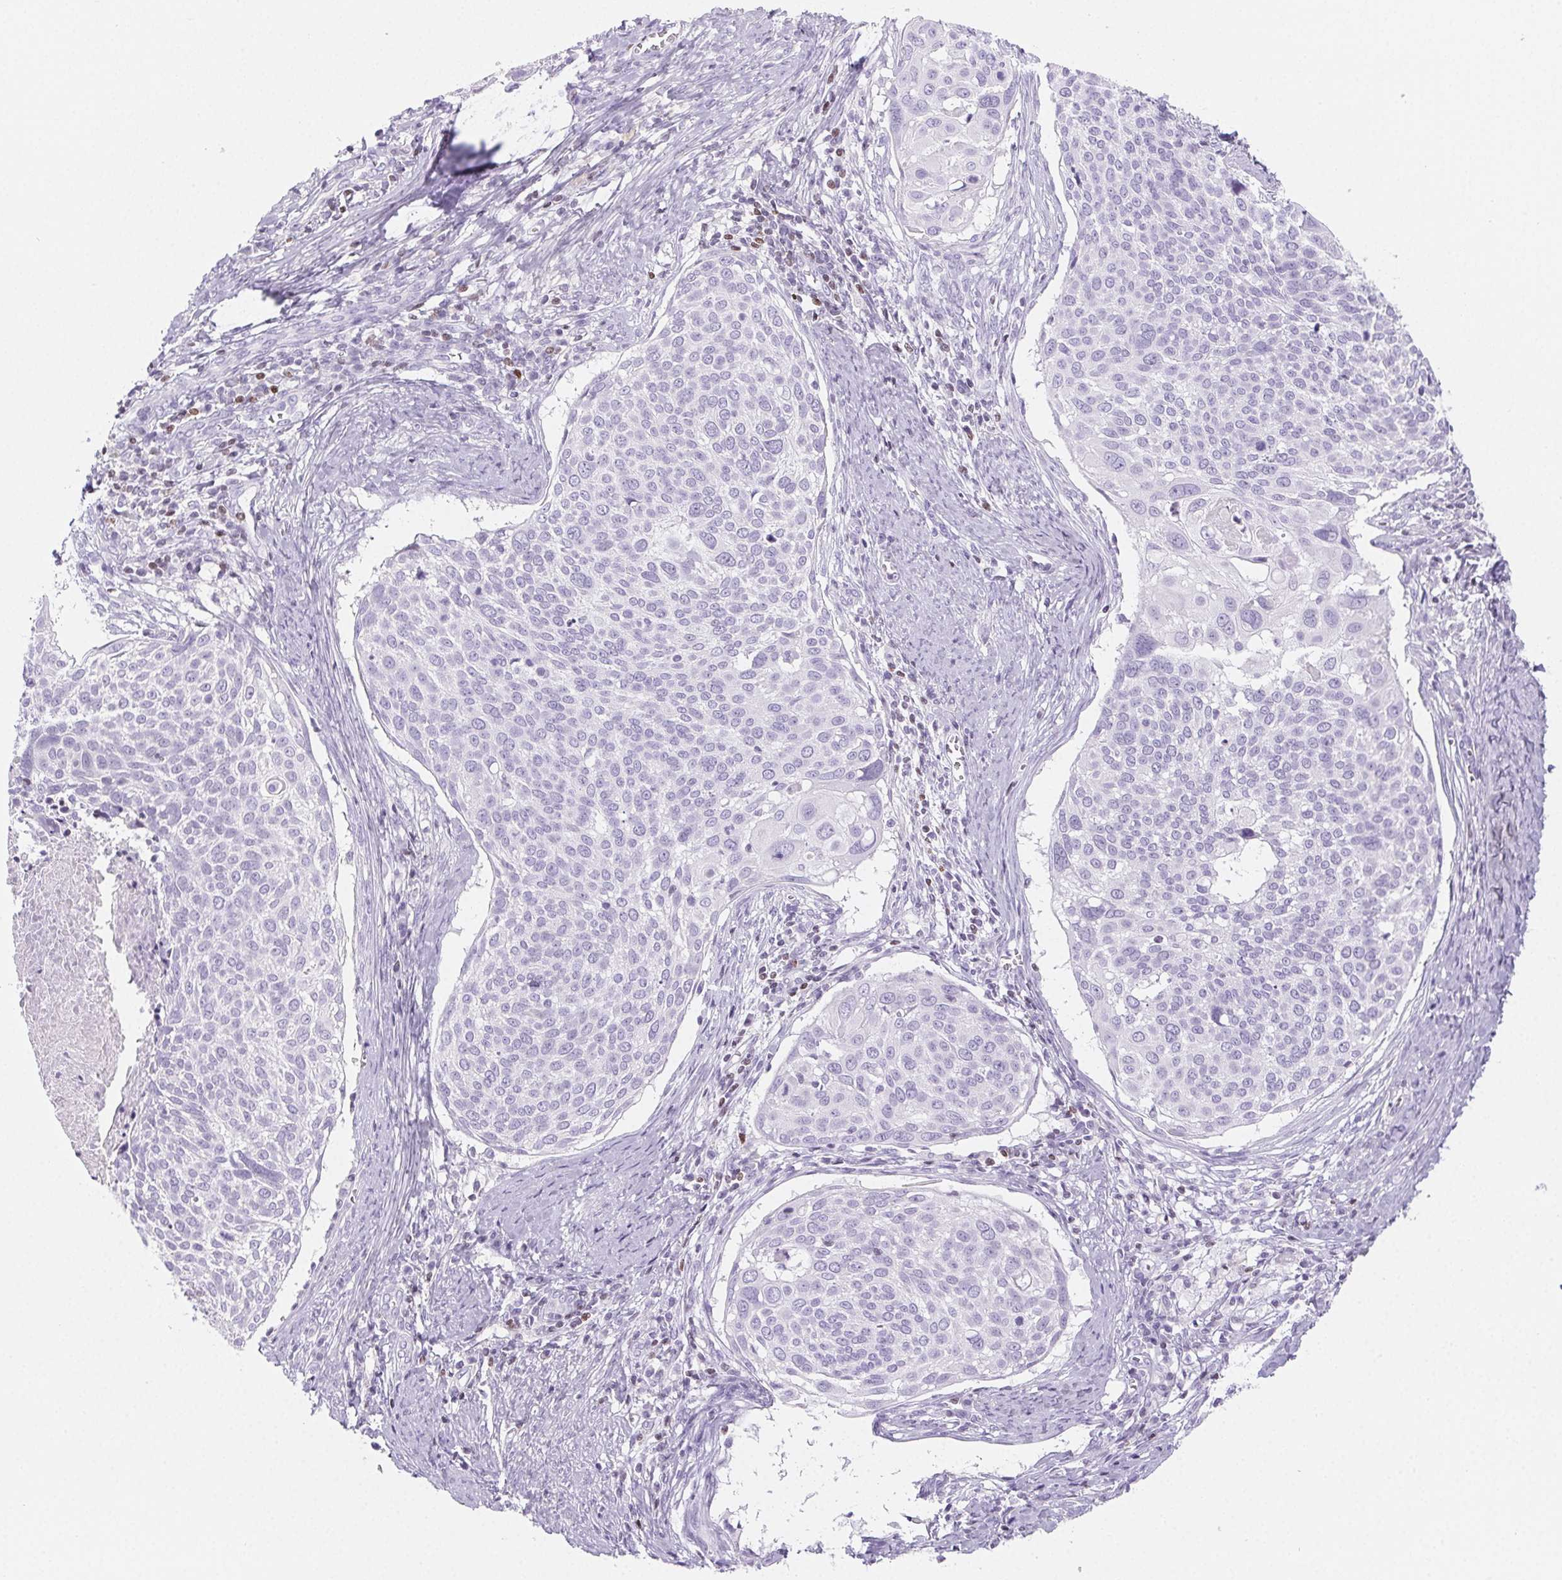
{"staining": {"intensity": "negative", "quantity": "none", "location": "none"}, "tissue": "cervical cancer", "cell_type": "Tumor cells", "image_type": "cancer", "snomed": [{"axis": "morphology", "description": "Squamous cell carcinoma, NOS"}, {"axis": "topography", "description": "Cervix"}], "caption": "Cervical squamous cell carcinoma was stained to show a protein in brown. There is no significant positivity in tumor cells.", "gene": "BEND2", "patient": {"sex": "female", "age": 39}}